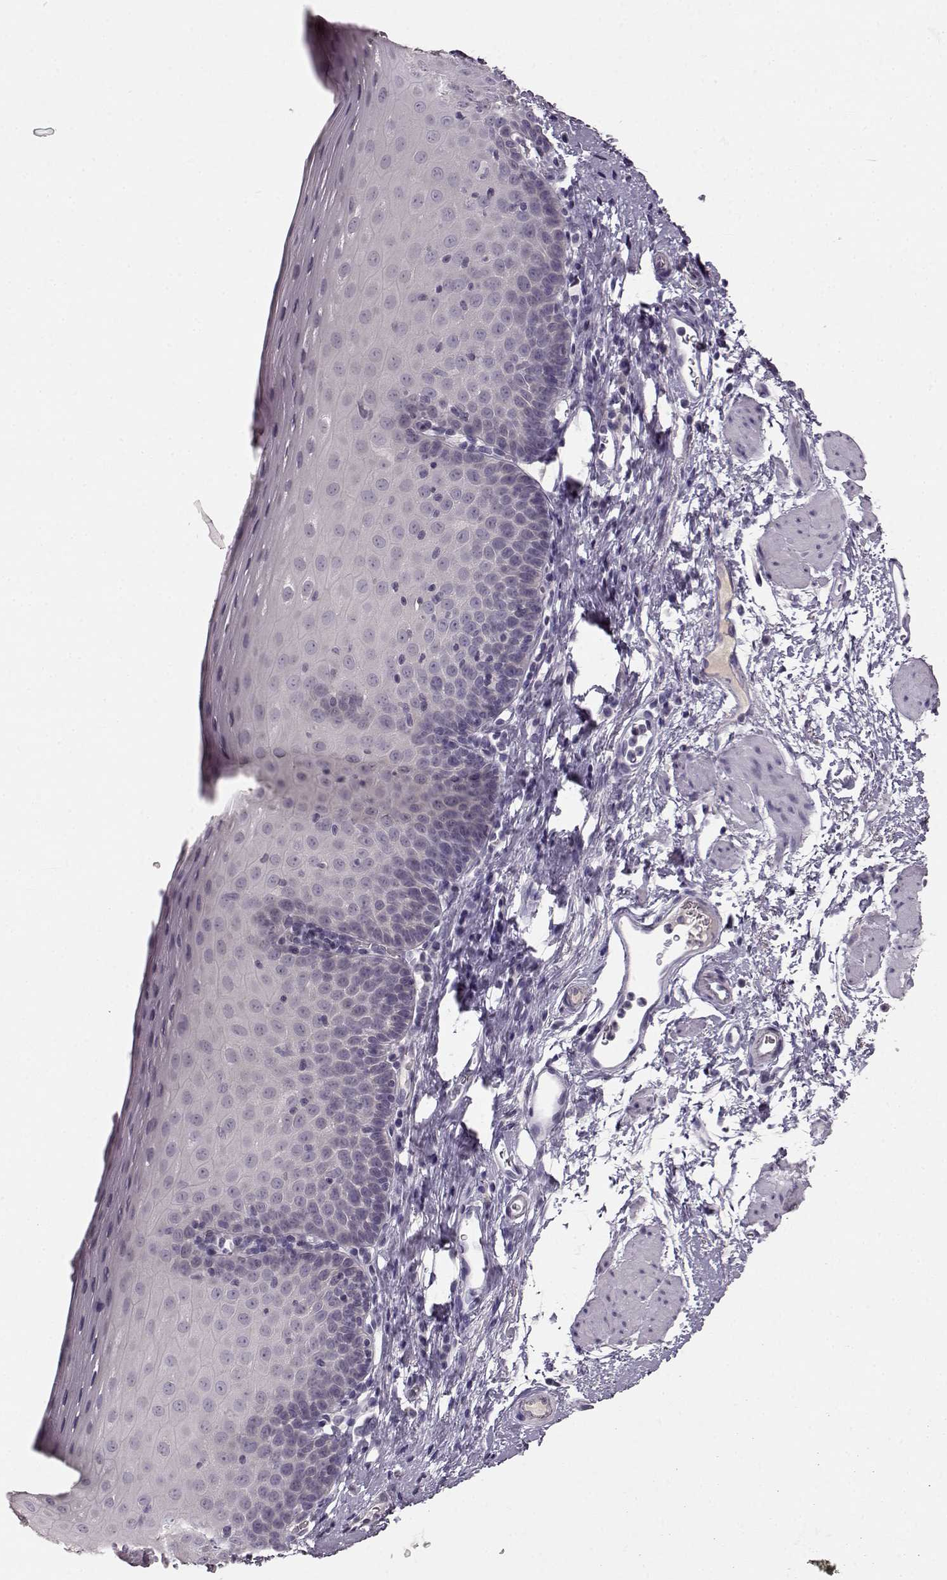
{"staining": {"intensity": "negative", "quantity": "none", "location": "none"}, "tissue": "esophagus", "cell_type": "Squamous epithelial cells", "image_type": "normal", "snomed": [{"axis": "morphology", "description": "Normal tissue, NOS"}, {"axis": "topography", "description": "Esophagus"}], "caption": "Immunohistochemistry image of normal human esophagus stained for a protein (brown), which displays no expression in squamous epithelial cells. (Stains: DAB (3,3'-diaminobenzidine) immunohistochemistry with hematoxylin counter stain, Microscopy: brightfield microscopy at high magnification).", "gene": "BFSP2", "patient": {"sex": "female", "age": 64}}